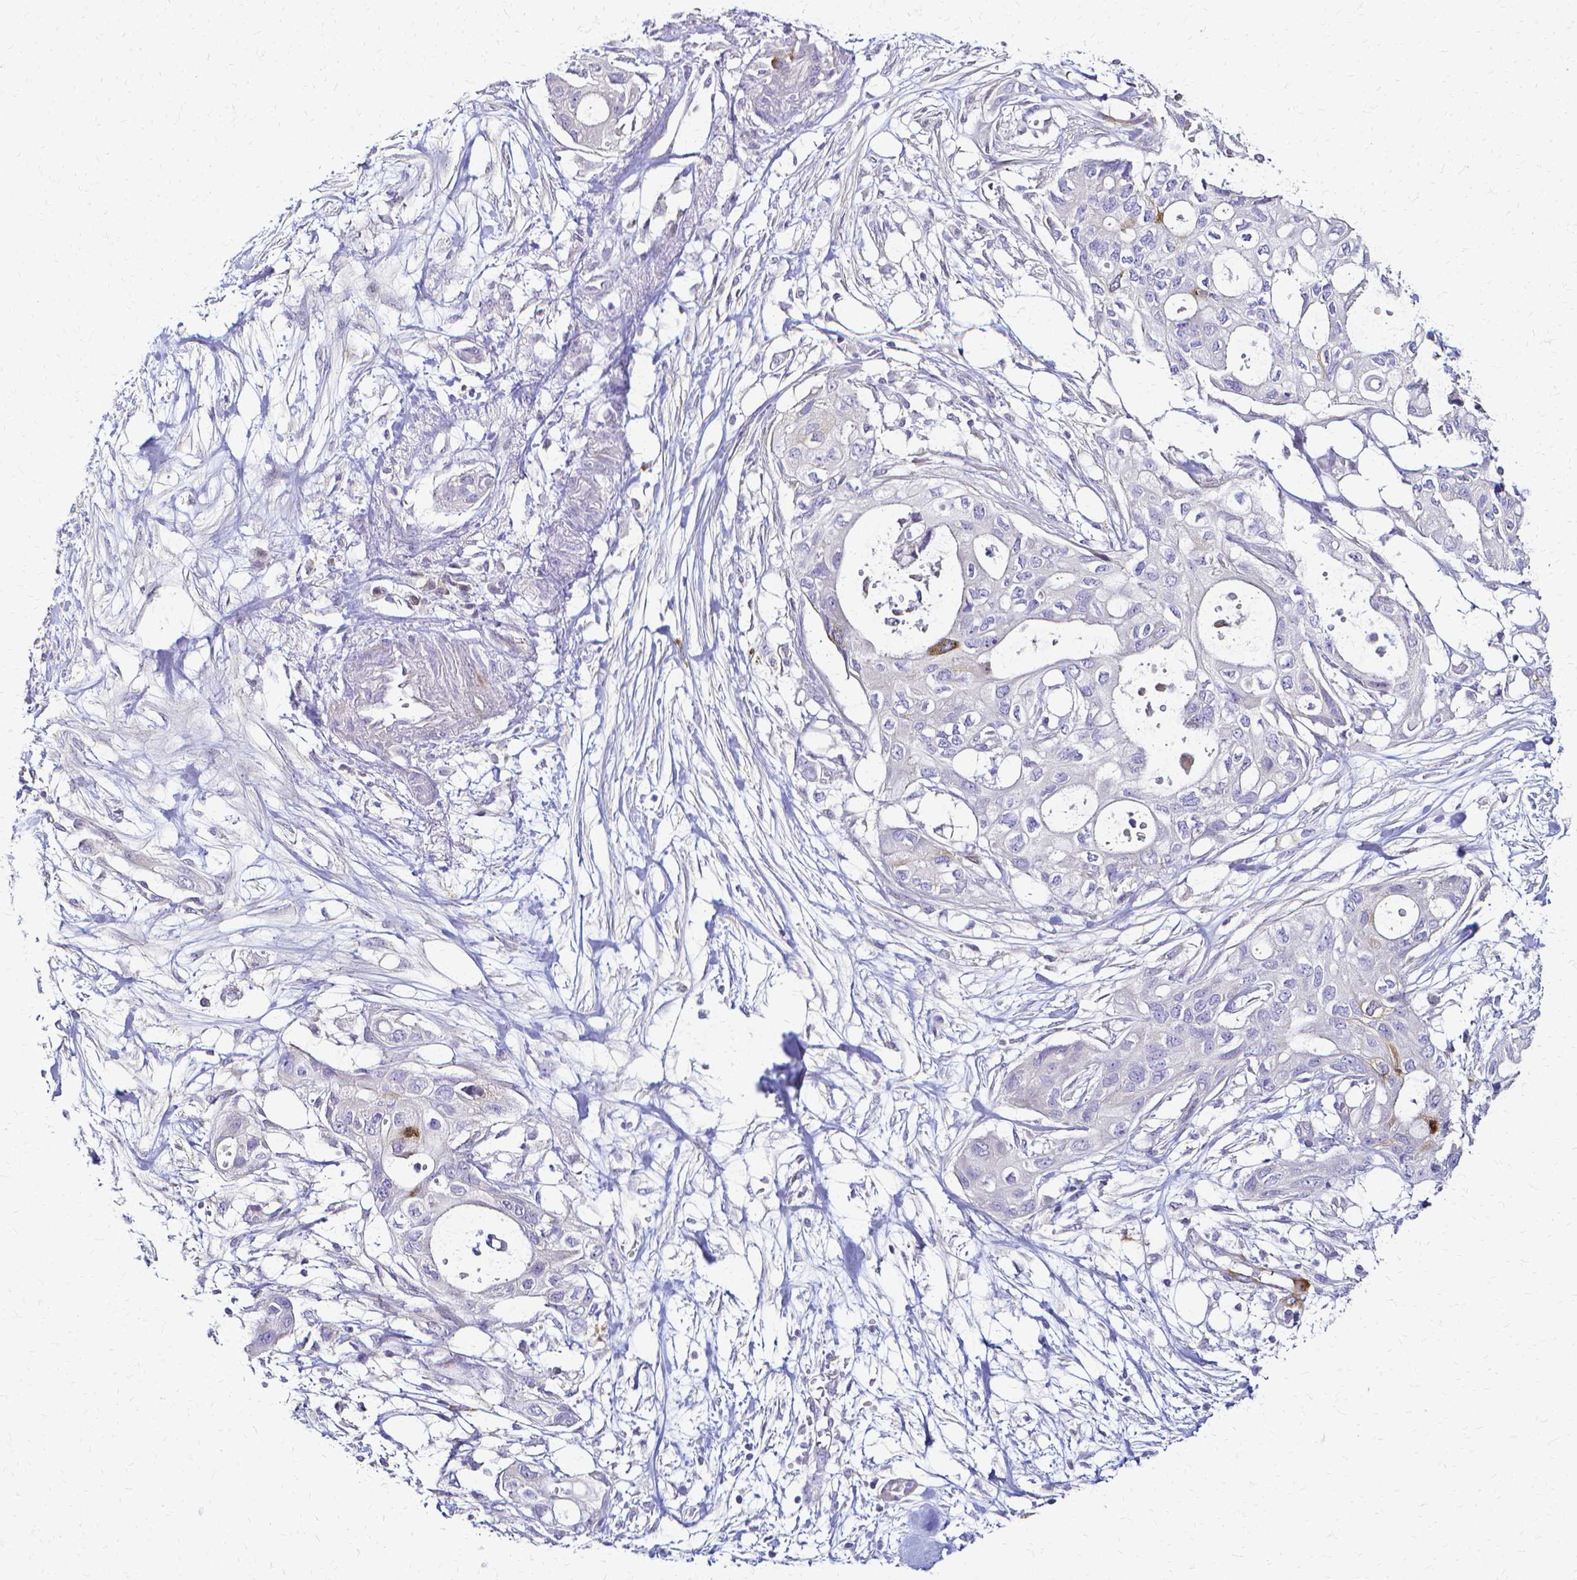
{"staining": {"intensity": "negative", "quantity": "none", "location": "none"}, "tissue": "pancreatic cancer", "cell_type": "Tumor cells", "image_type": "cancer", "snomed": [{"axis": "morphology", "description": "Adenocarcinoma, NOS"}, {"axis": "topography", "description": "Pancreas"}], "caption": "Tumor cells show no significant protein staining in pancreatic cancer (adenocarcinoma).", "gene": "CCNB1", "patient": {"sex": "female", "age": 63}}